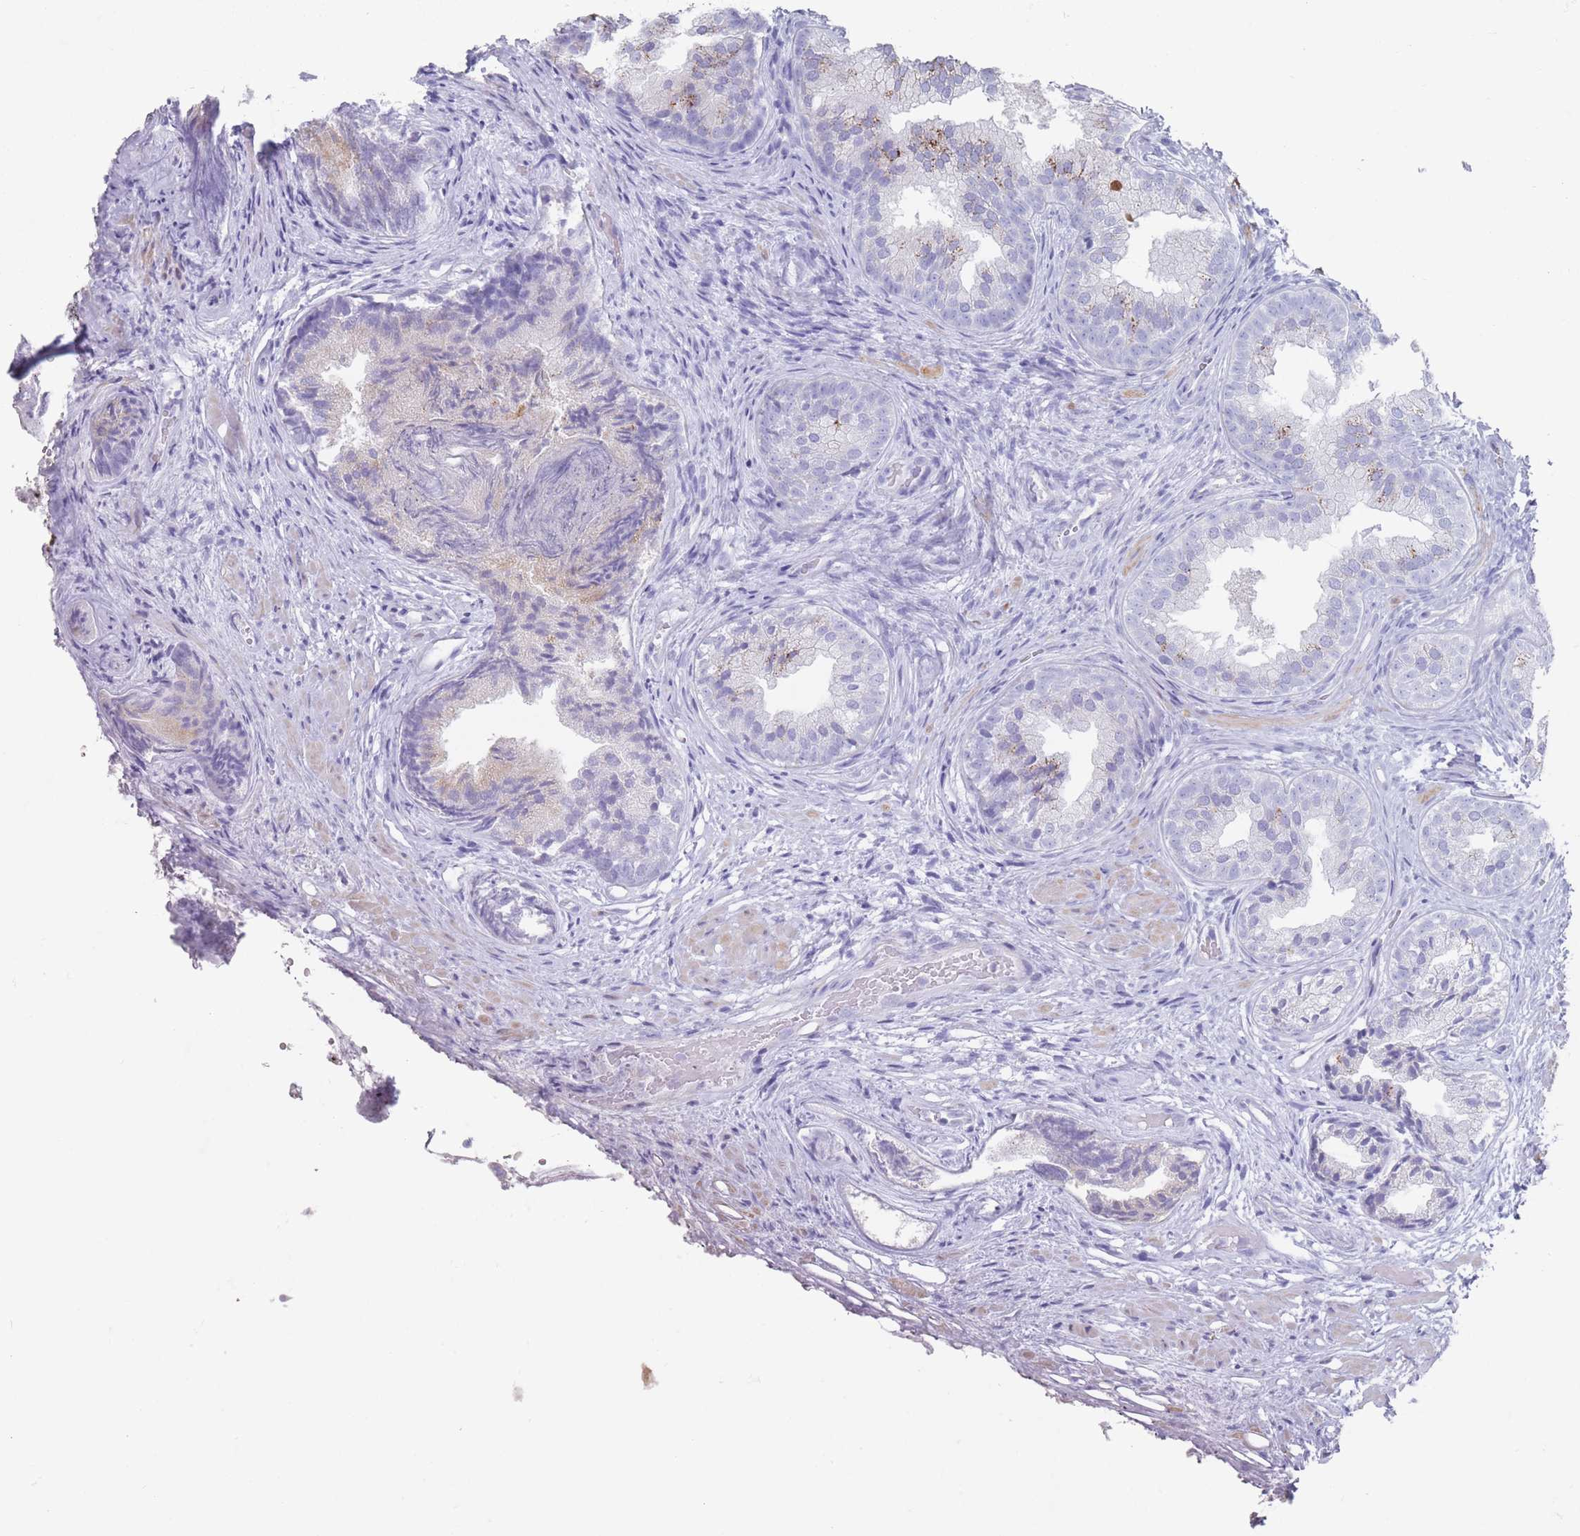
{"staining": {"intensity": "moderate", "quantity": "<25%", "location": "cytoplasmic/membranous"}, "tissue": "prostate", "cell_type": "Glandular cells", "image_type": "normal", "snomed": [{"axis": "morphology", "description": "Normal tissue, NOS"}, {"axis": "topography", "description": "Prostate"}], "caption": "Immunohistochemistry staining of normal prostate, which shows low levels of moderate cytoplasmic/membranous positivity in about <25% of glandular cells indicating moderate cytoplasmic/membranous protein positivity. The staining was performed using DAB (brown) for protein detection and nuclei were counterstained in hematoxylin (blue).", "gene": "RHBG", "patient": {"sex": "male", "age": 76}}